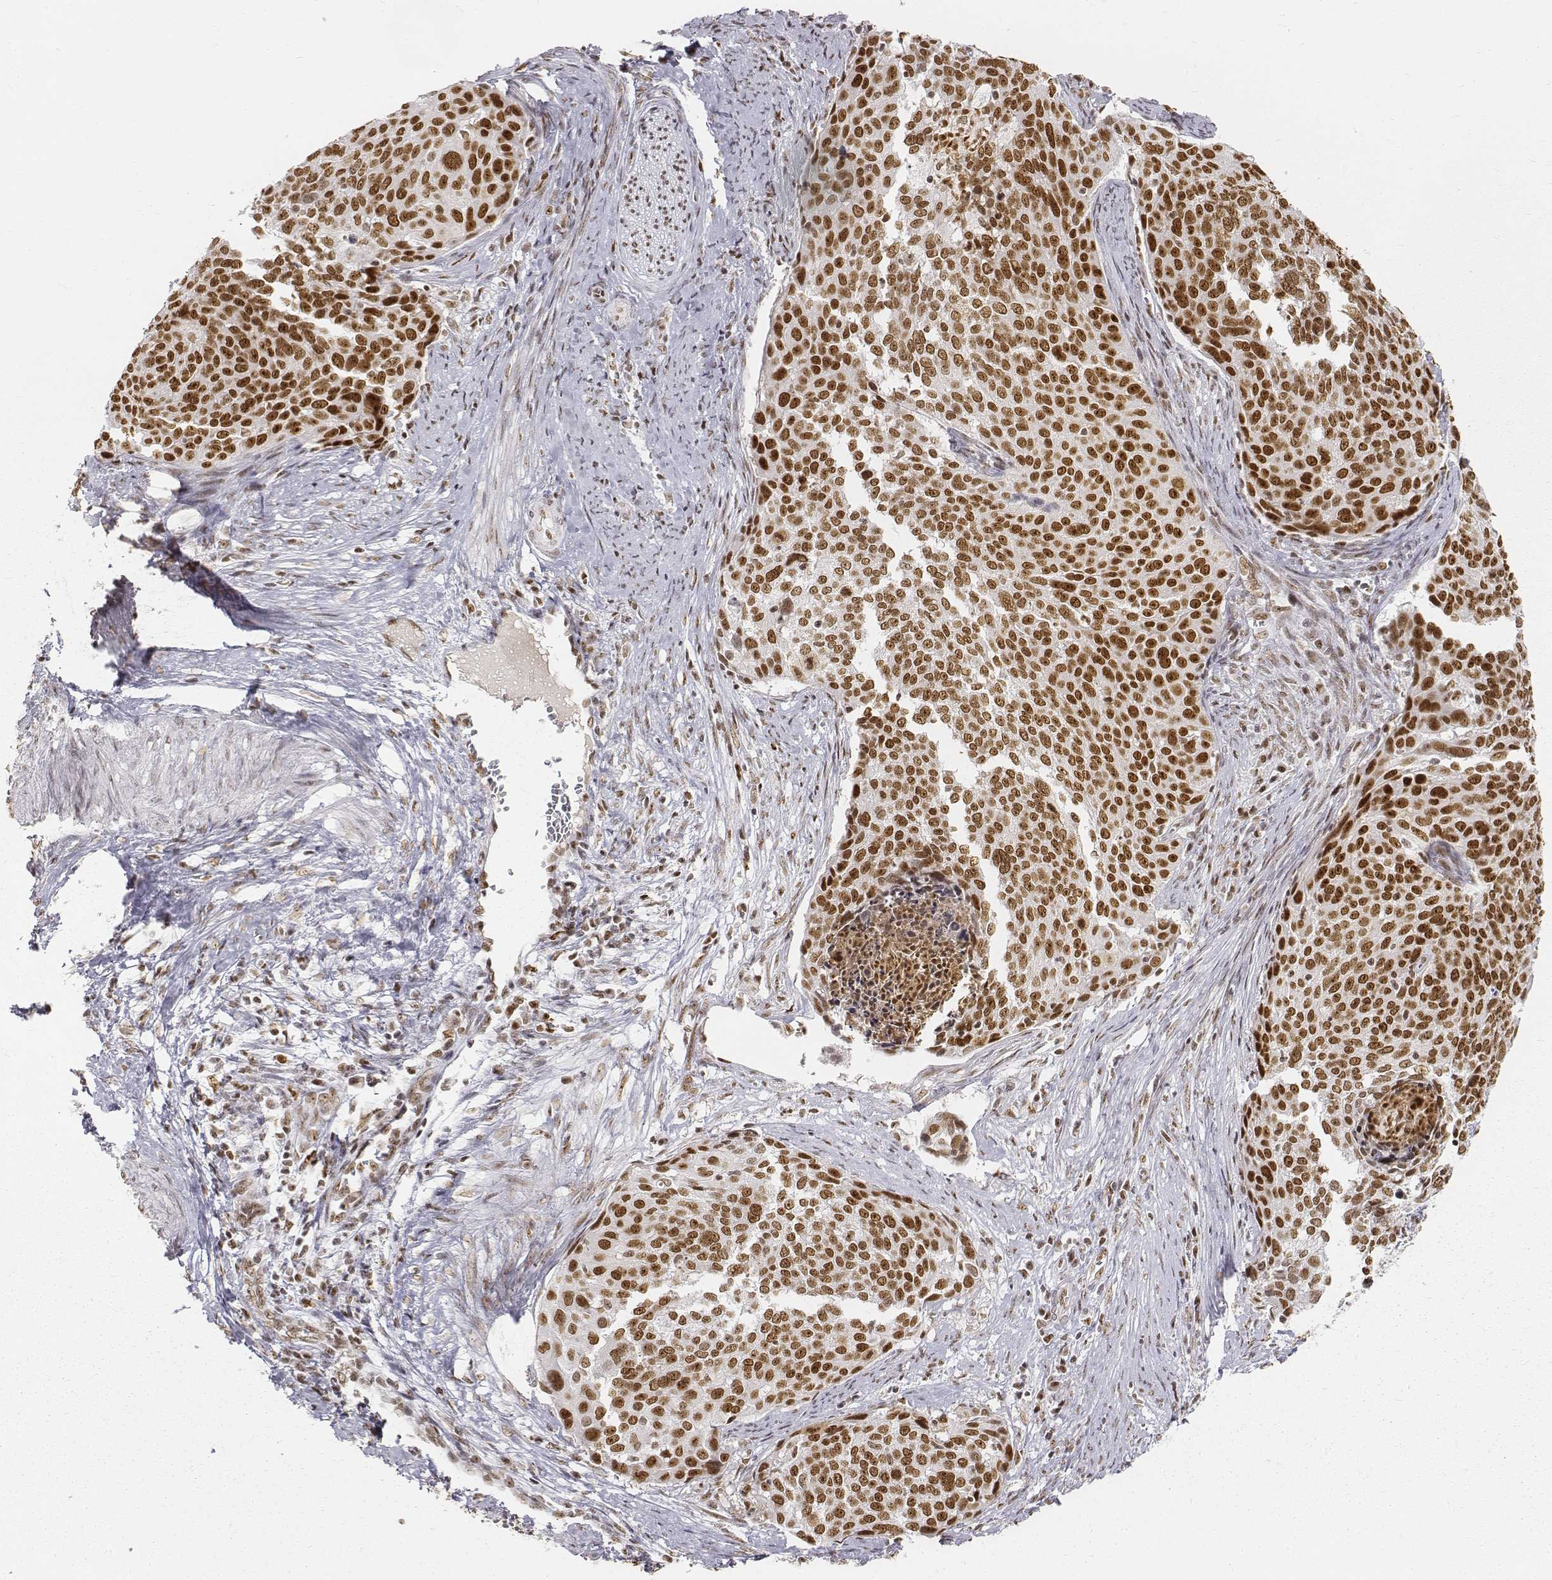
{"staining": {"intensity": "strong", "quantity": ">75%", "location": "nuclear"}, "tissue": "cervical cancer", "cell_type": "Tumor cells", "image_type": "cancer", "snomed": [{"axis": "morphology", "description": "Squamous cell carcinoma, NOS"}, {"axis": "topography", "description": "Cervix"}], "caption": "DAB (3,3'-diaminobenzidine) immunohistochemical staining of human cervical cancer shows strong nuclear protein positivity in about >75% of tumor cells.", "gene": "PHF6", "patient": {"sex": "female", "age": 39}}